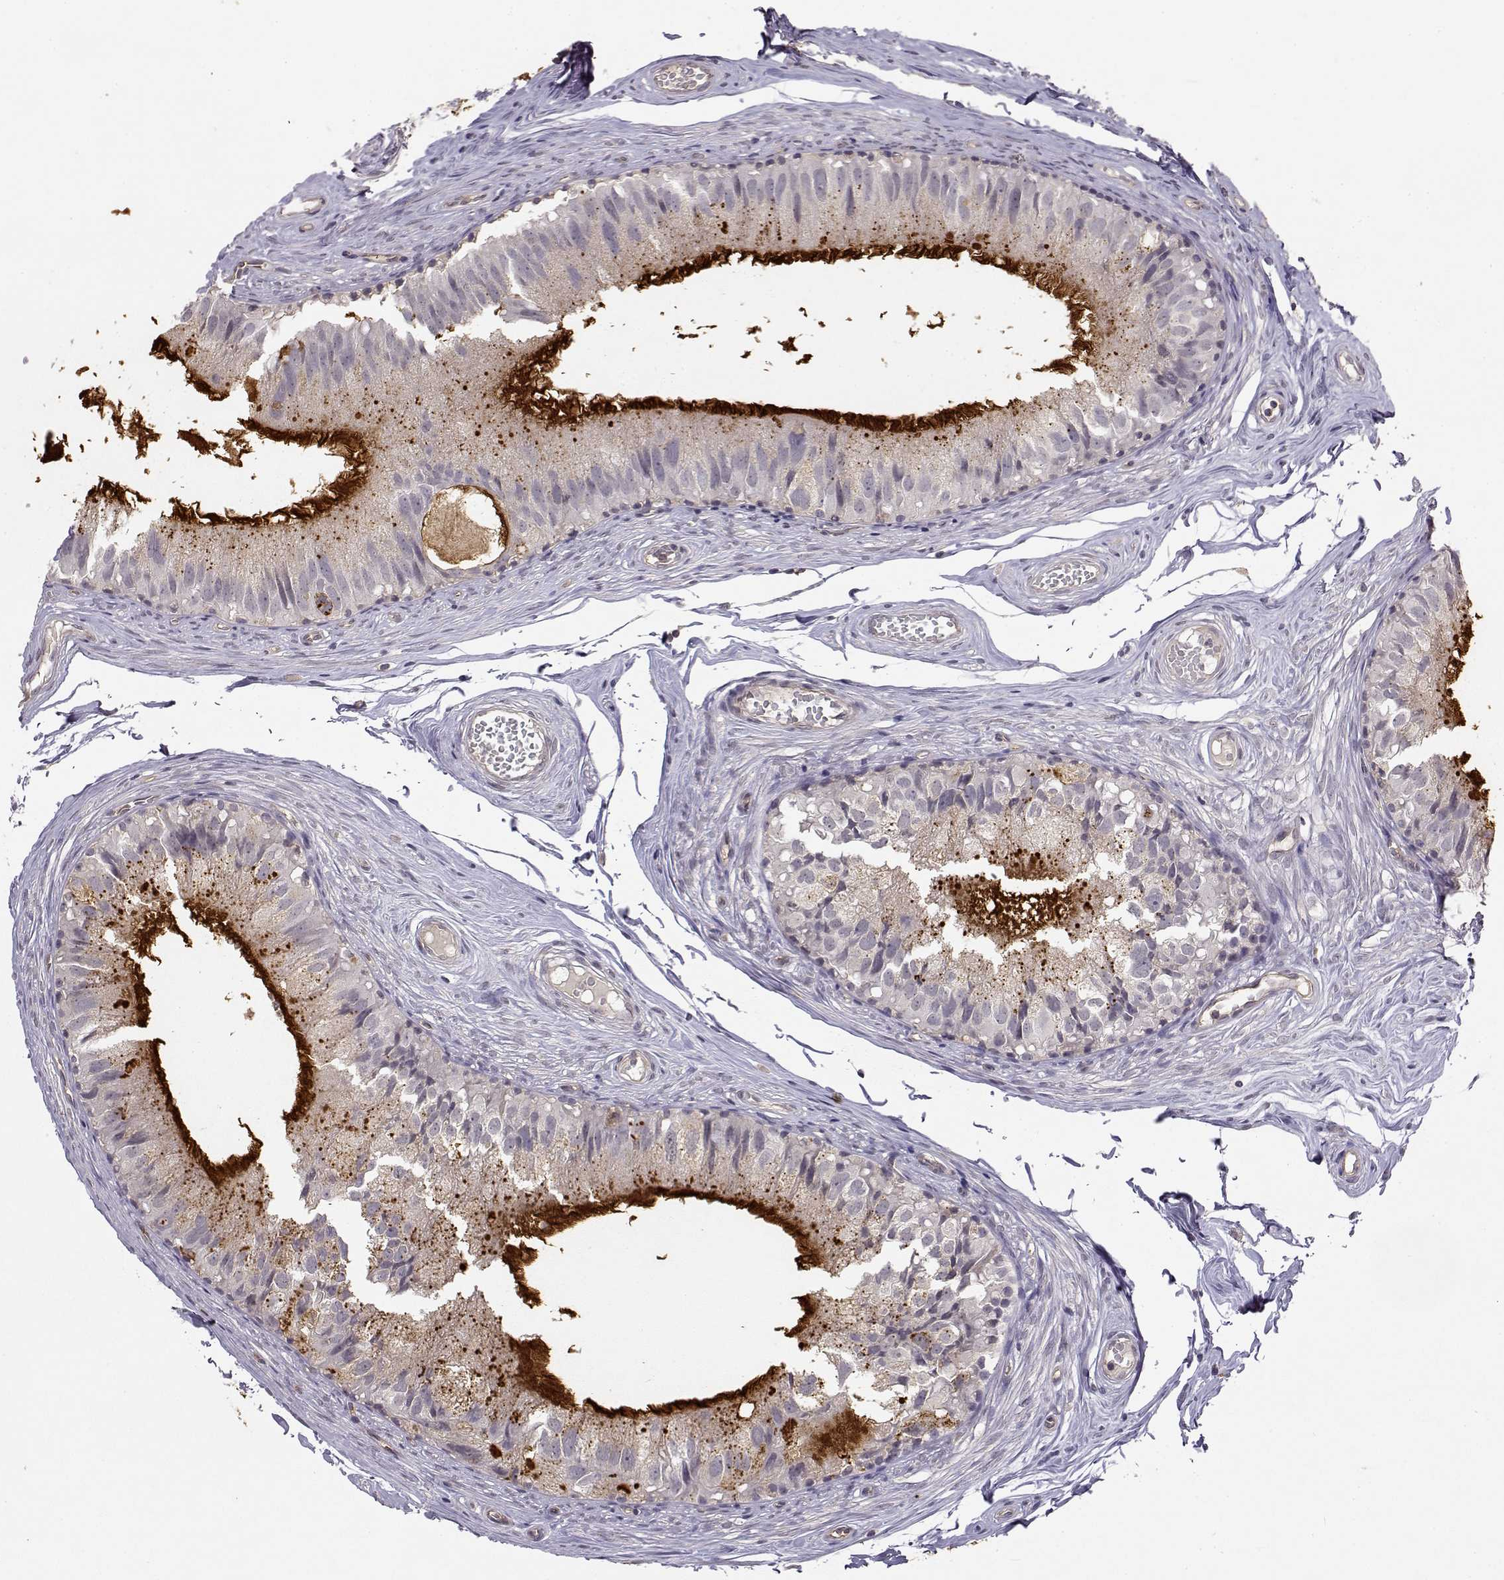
{"staining": {"intensity": "strong", "quantity": "25%-75%", "location": "cytoplasmic/membranous"}, "tissue": "epididymis", "cell_type": "Glandular cells", "image_type": "normal", "snomed": [{"axis": "morphology", "description": "Normal tissue, NOS"}, {"axis": "topography", "description": "Epididymis"}], "caption": "This is a histology image of immunohistochemistry (IHC) staining of unremarkable epididymis, which shows strong expression in the cytoplasmic/membranous of glandular cells.", "gene": "IFITM1", "patient": {"sex": "male", "age": 45}}